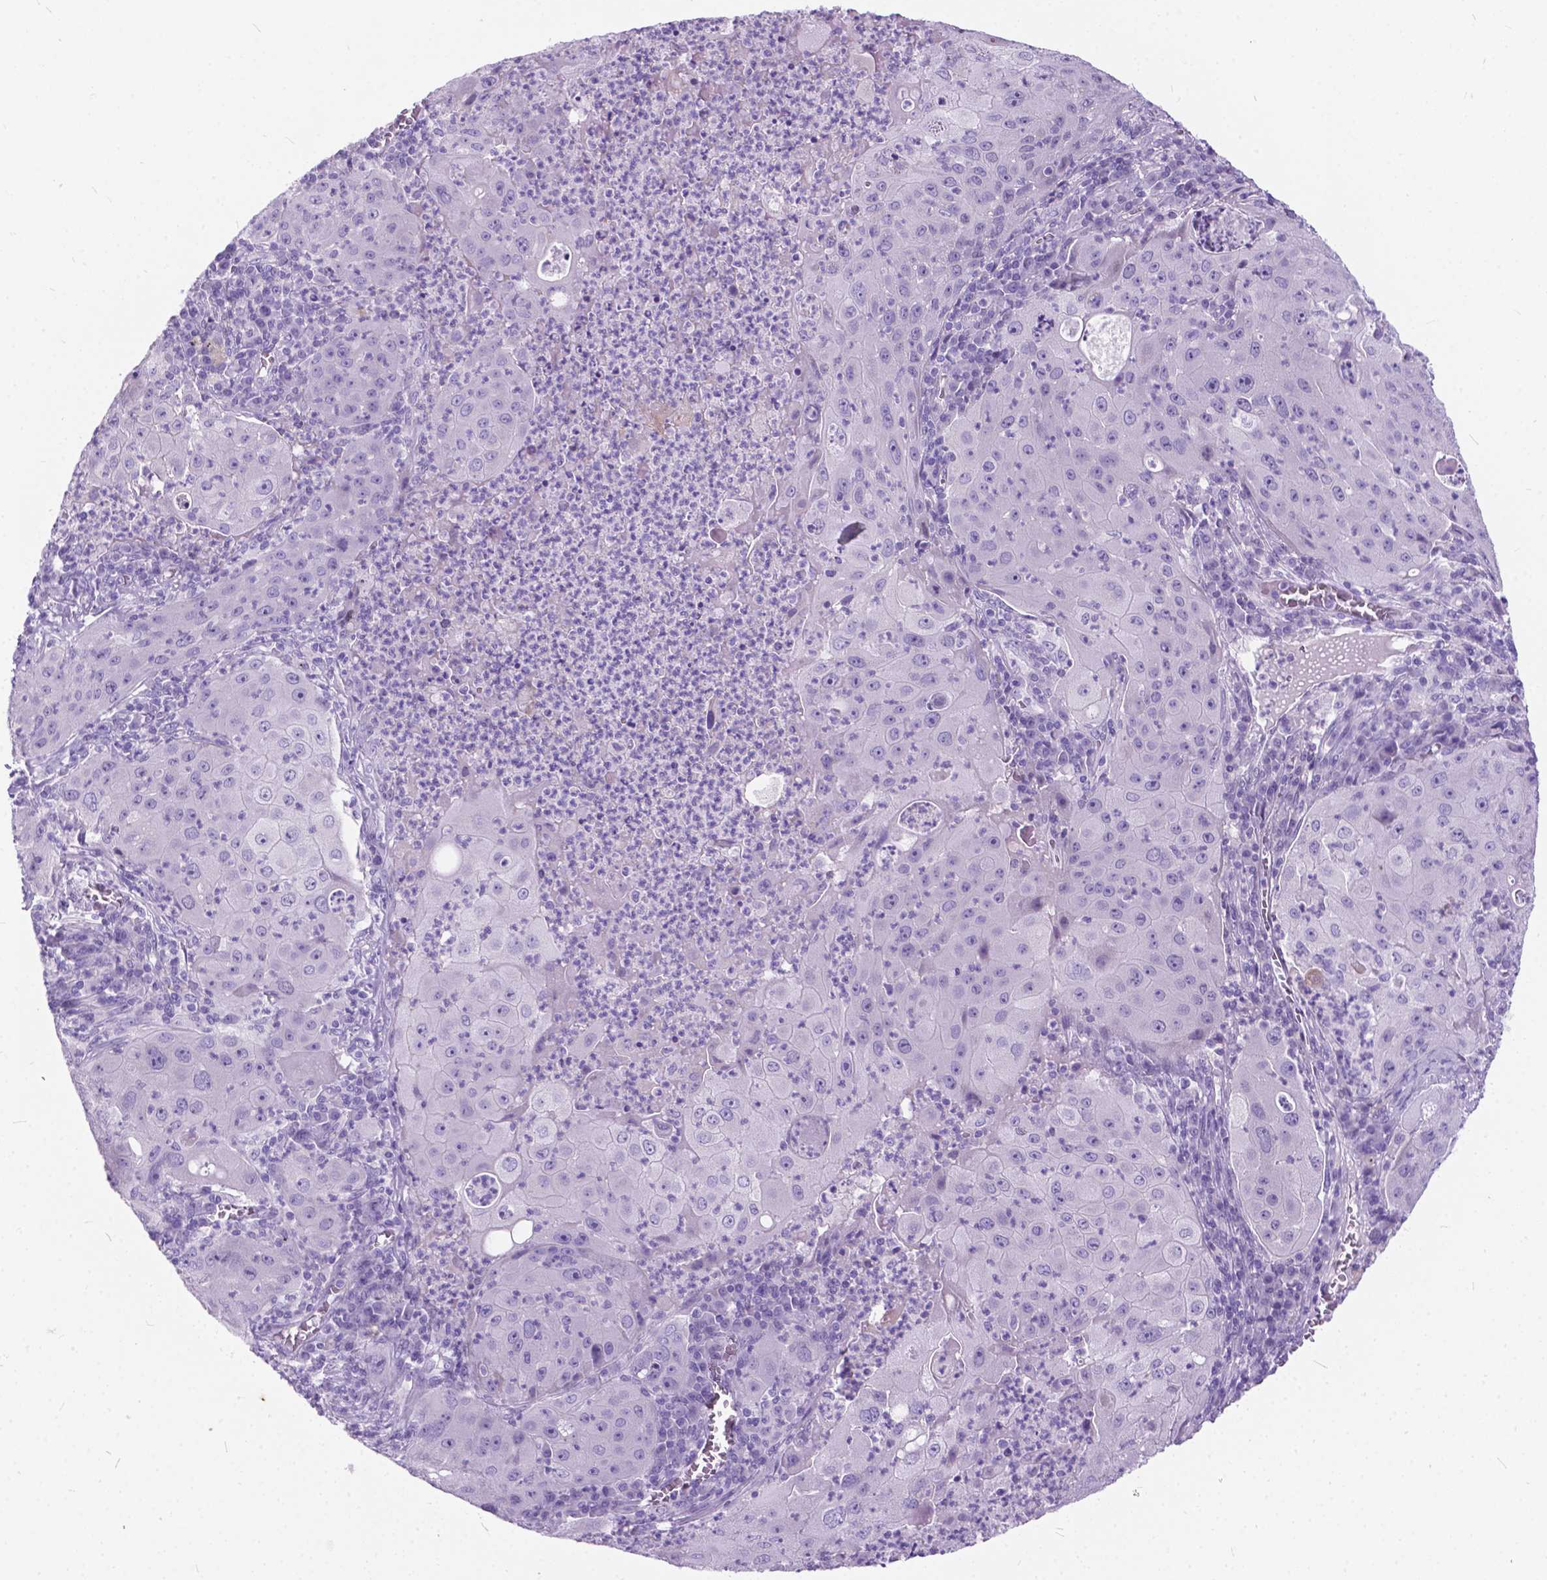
{"staining": {"intensity": "negative", "quantity": "none", "location": "none"}, "tissue": "lung cancer", "cell_type": "Tumor cells", "image_type": "cancer", "snomed": [{"axis": "morphology", "description": "Squamous cell carcinoma, NOS"}, {"axis": "topography", "description": "Lung"}], "caption": "A histopathology image of squamous cell carcinoma (lung) stained for a protein reveals no brown staining in tumor cells.", "gene": "BSND", "patient": {"sex": "female", "age": 59}}